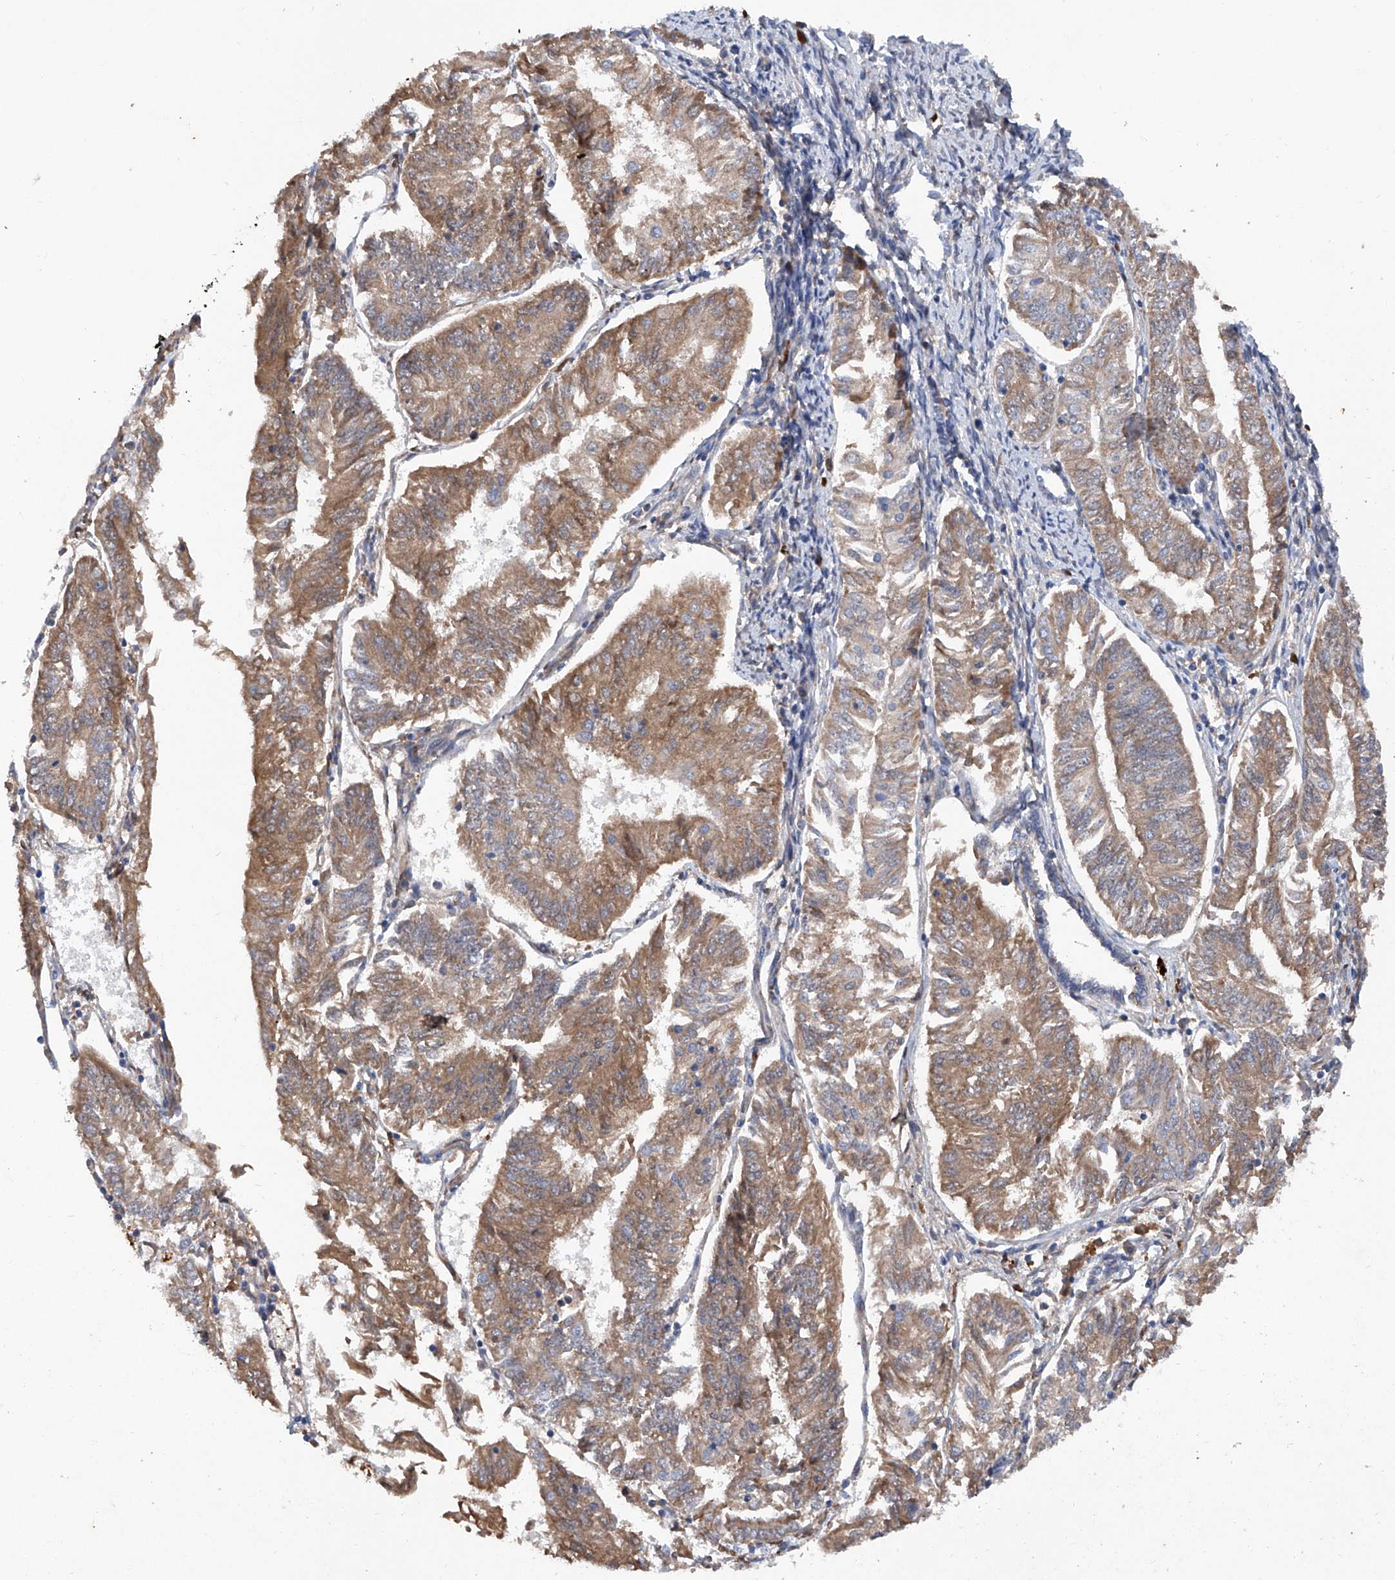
{"staining": {"intensity": "moderate", "quantity": ">75%", "location": "cytoplasmic/membranous"}, "tissue": "endometrial cancer", "cell_type": "Tumor cells", "image_type": "cancer", "snomed": [{"axis": "morphology", "description": "Adenocarcinoma, NOS"}, {"axis": "topography", "description": "Endometrium"}], "caption": "IHC micrograph of endometrial cancer (adenocarcinoma) stained for a protein (brown), which shows medium levels of moderate cytoplasmic/membranous expression in approximately >75% of tumor cells.", "gene": "ASCC3", "patient": {"sex": "female", "age": 58}}